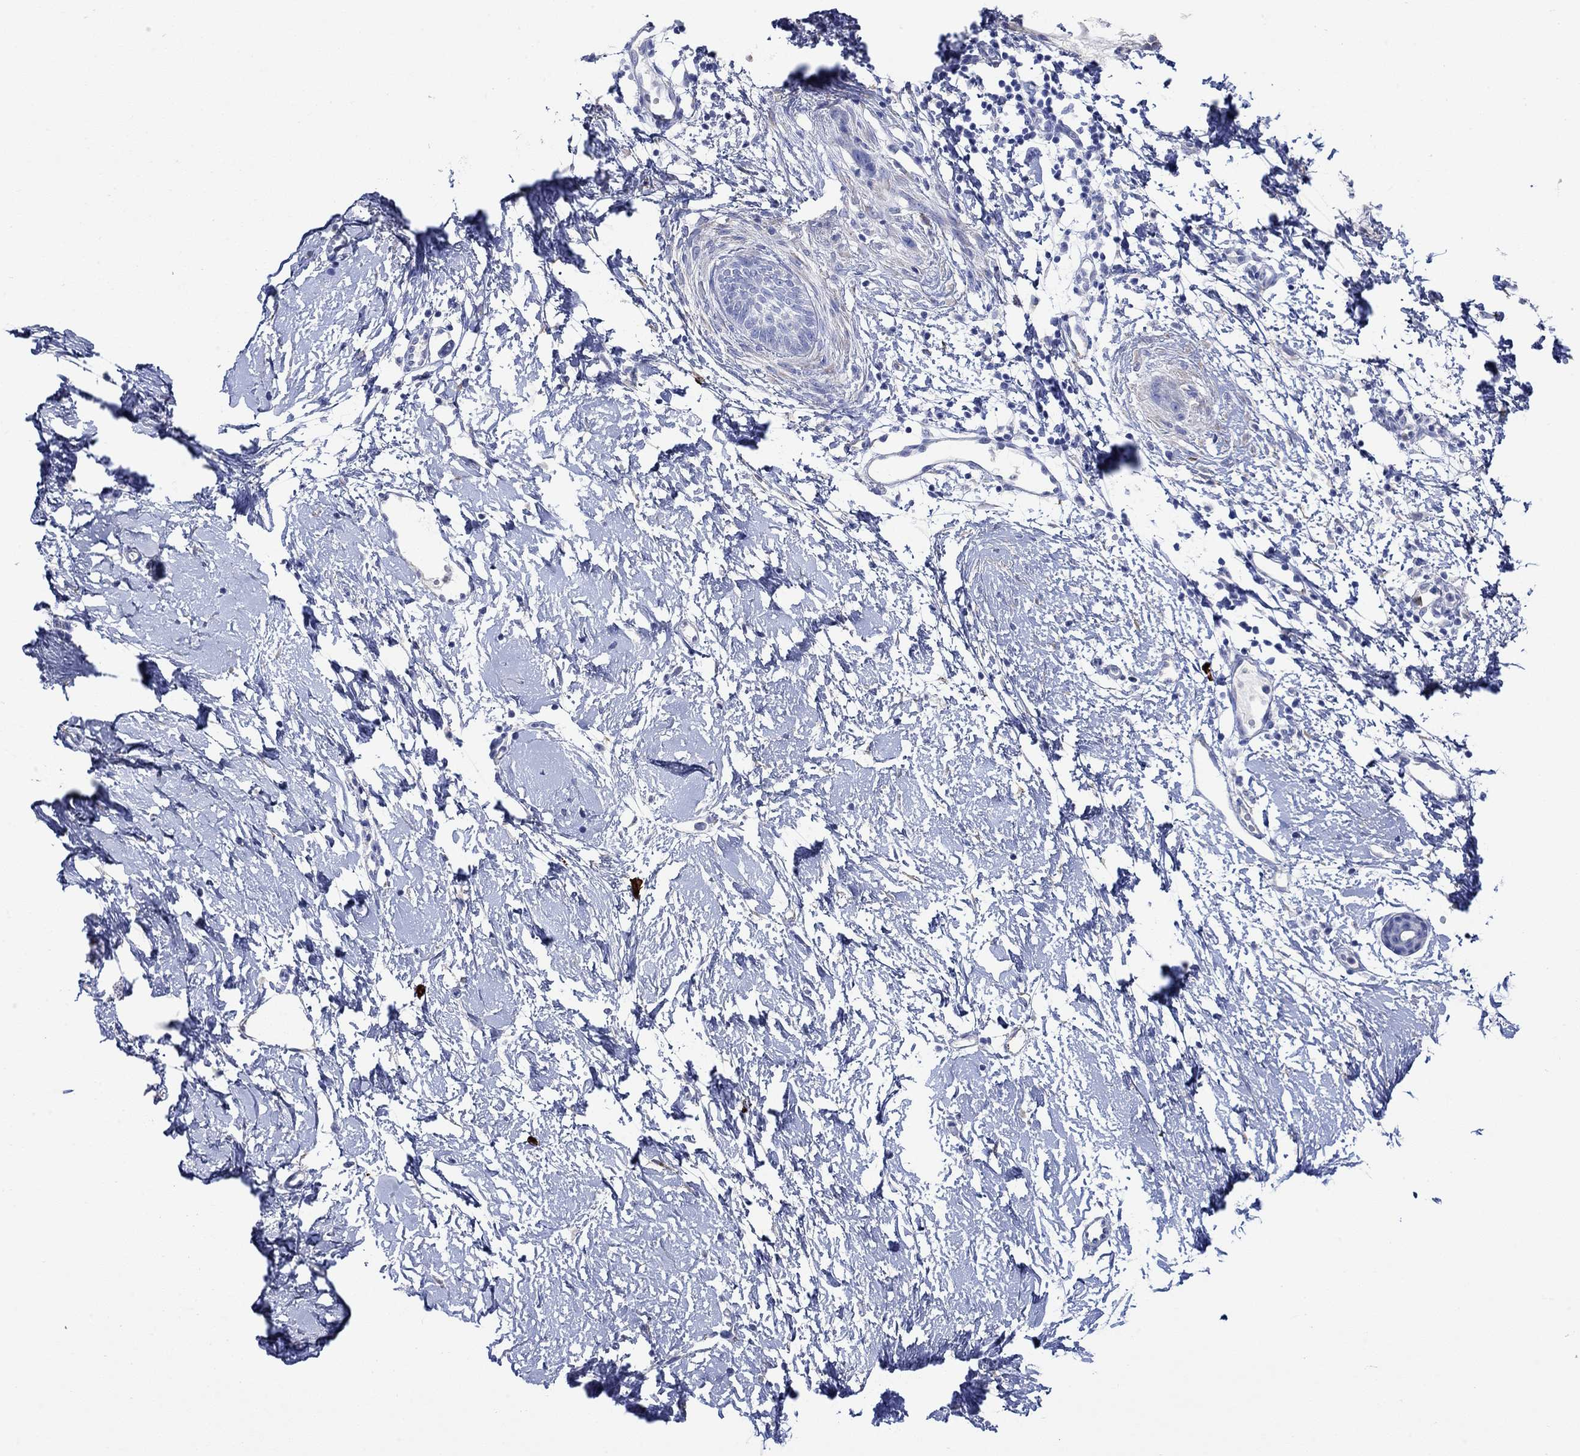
{"staining": {"intensity": "negative", "quantity": "none", "location": "none"}, "tissue": "skin cancer", "cell_type": "Tumor cells", "image_type": "cancer", "snomed": [{"axis": "morphology", "description": "Normal tissue, NOS"}, {"axis": "morphology", "description": "Basal cell carcinoma"}, {"axis": "topography", "description": "Skin"}], "caption": "There is no significant positivity in tumor cells of skin basal cell carcinoma.", "gene": "P2RY6", "patient": {"sex": "male", "age": 84}}